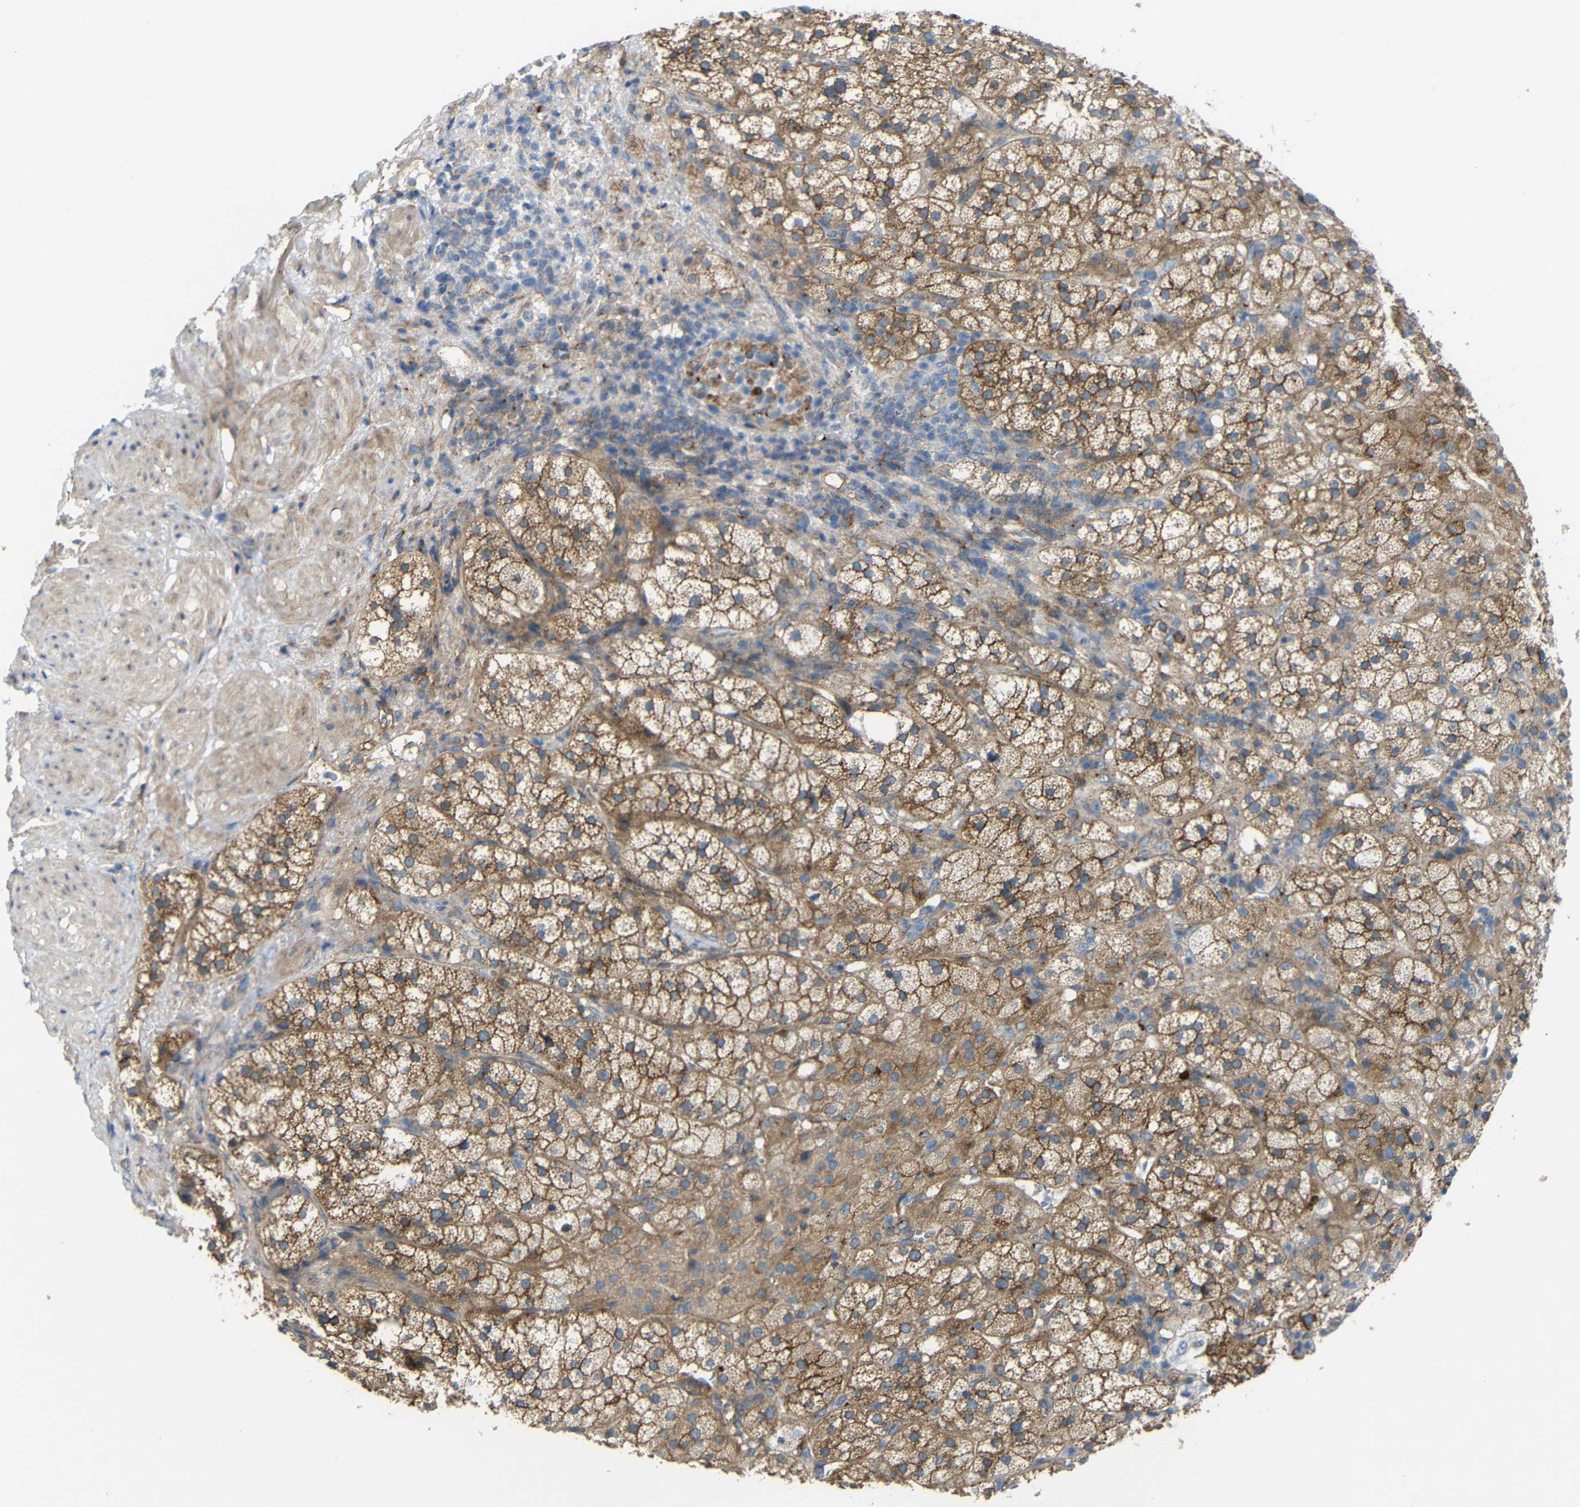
{"staining": {"intensity": "moderate", "quantity": ">75%", "location": "cytoplasmic/membranous"}, "tissue": "adrenal gland", "cell_type": "Glandular cells", "image_type": "normal", "snomed": [{"axis": "morphology", "description": "Normal tissue, NOS"}, {"axis": "topography", "description": "Adrenal gland"}], "caption": "Brown immunohistochemical staining in unremarkable human adrenal gland displays moderate cytoplasmic/membranous positivity in approximately >75% of glandular cells.", "gene": "SYPL1", "patient": {"sex": "male", "age": 56}}